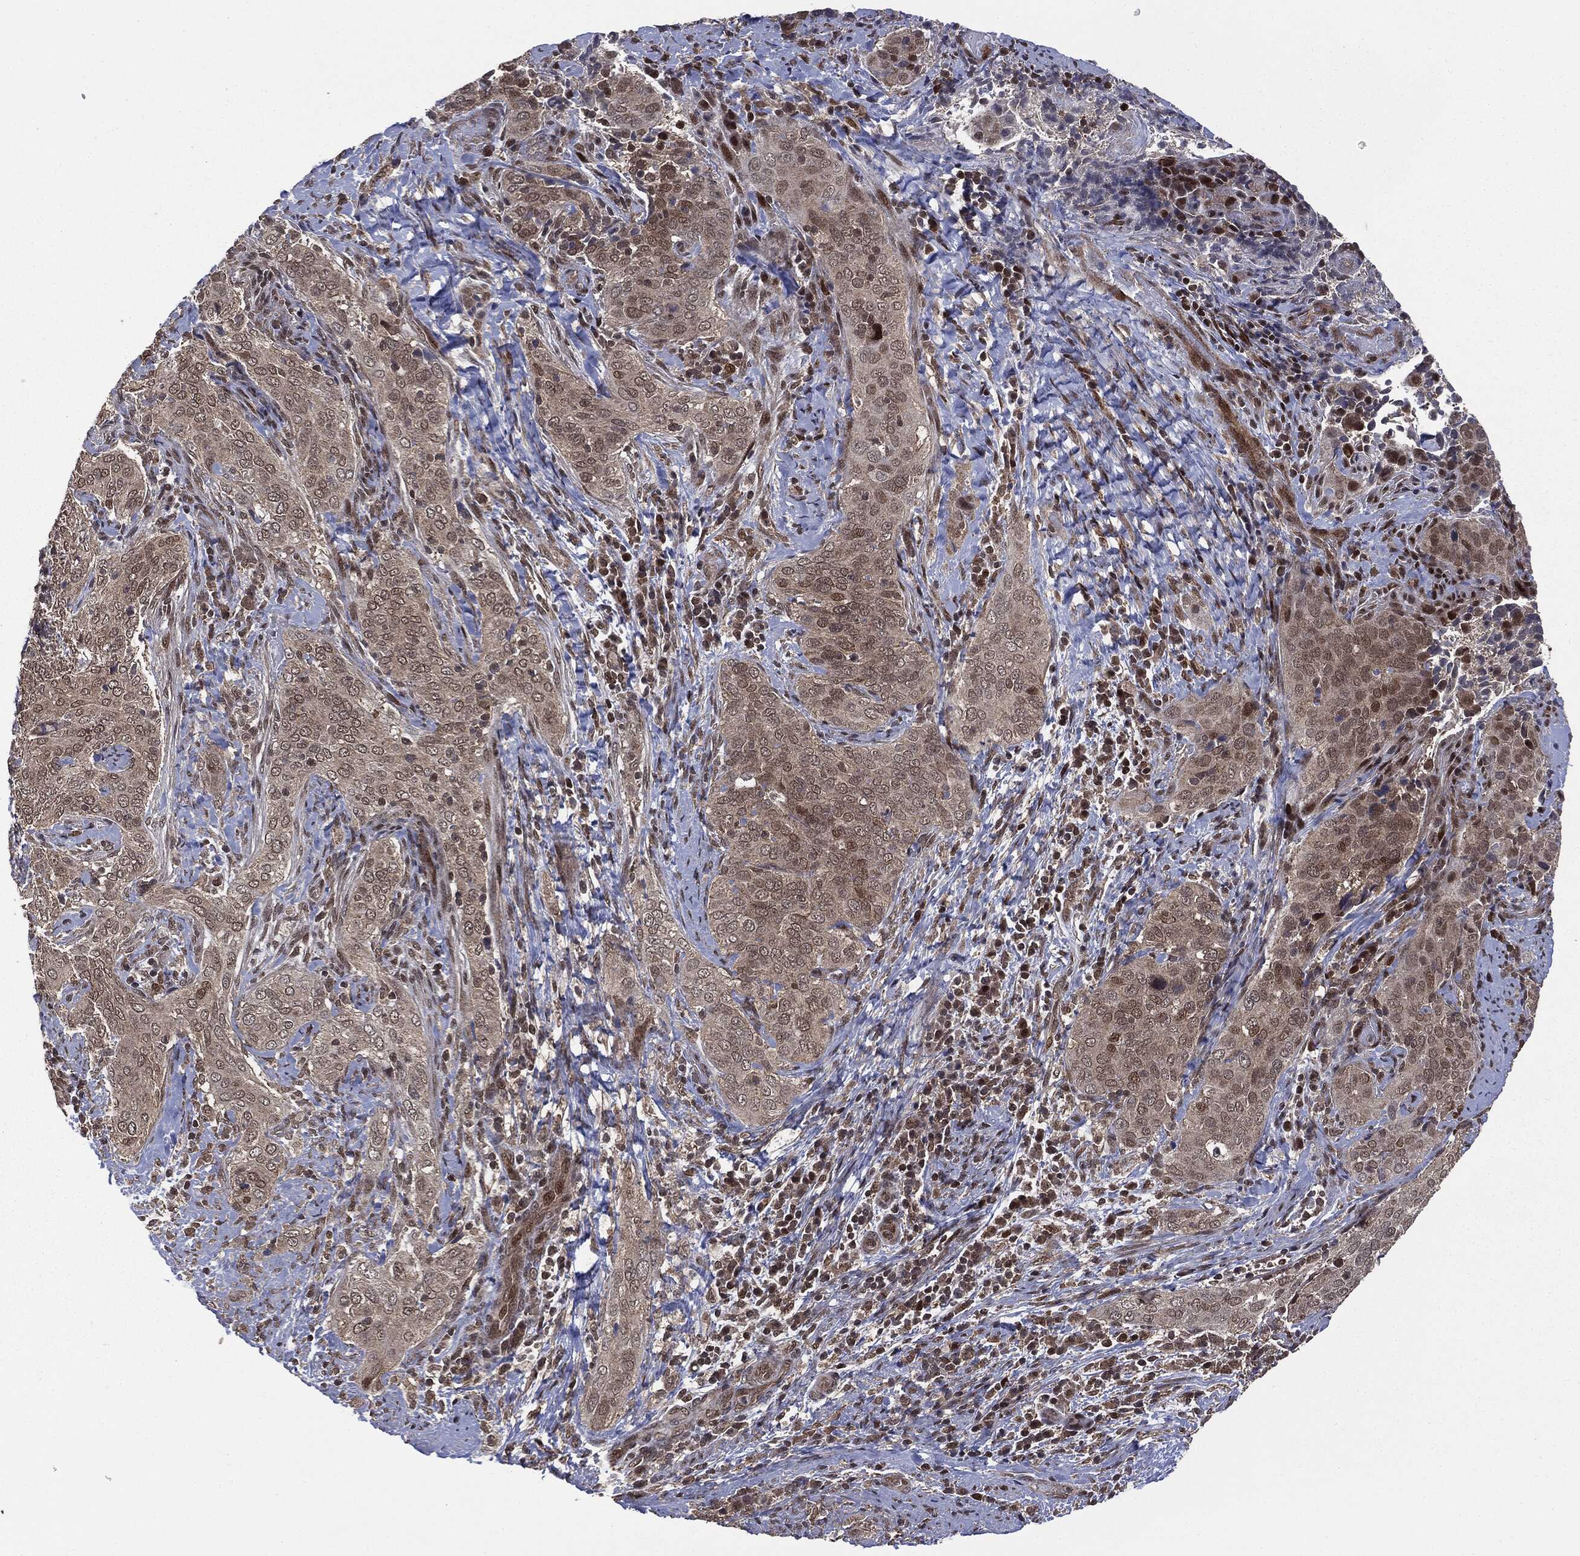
{"staining": {"intensity": "weak", "quantity": "25%-75%", "location": "cytoplasmic/membranous,nuclear"}, "tissue": "cervical cancer", "cell_type": "Tumor cells", "image_type": "cancer", "snomed": [{"axis": "morphology", "description": "Squamous cell carcinoma, NOS"}, {"axis": "topography", "description": "Cervix"}], "caption": "Immunohistochemistry micrograph of human cervical squamous cell carcinoma stained for a protein (brown), which displays low levels of weak cytoplasmic/membranous and nuclear expression in approximately 25%-75% of tumor cells.", "gene": "PTPA", "patient": {"sex": "female", "age": 38}}